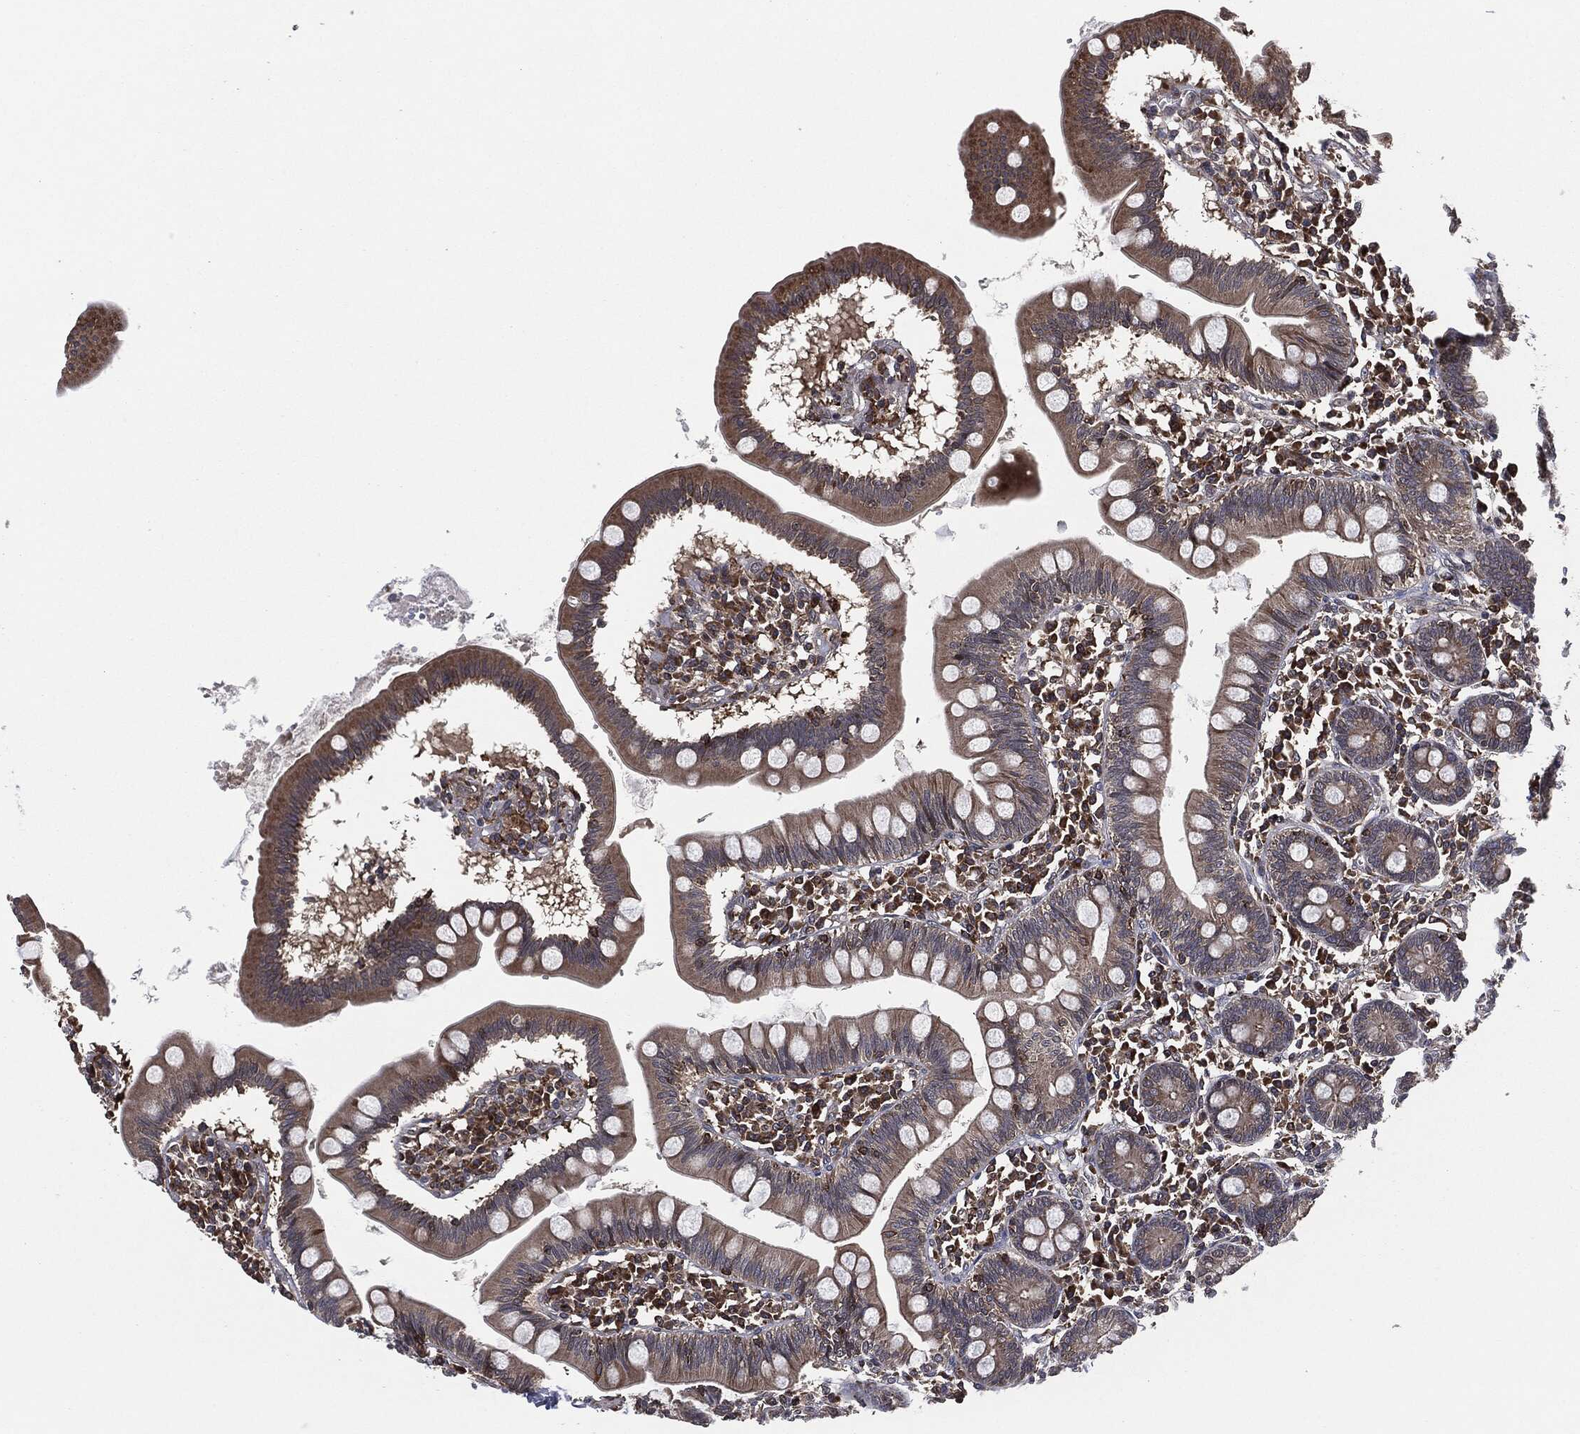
{"staining": {"intensity": "strong", "quantity": "25%-75%", "location": "cytoplasmic/membranous"}, "tissue": "small intestine", "cell_type": "Glandular cells", "image_type": "normal", "snomed": [{"axis": "morphology", "description": "Normal tissue, NOS"}, {"axis": "topography", "description": "Small intestine"}], "caption": "Glandular cells display high levels of strong cytoplasmic/membranous staining in approximately 25%-75% of cells in benign small intestine. The protein is stained brown, and the nuclei are stained in blue (DAB (3,3'-diaminobenzidine) IHC with brightfield microscopy, high magnification).", "gene": "UBR1", "patient": {"sex": "male", "age": 88}}